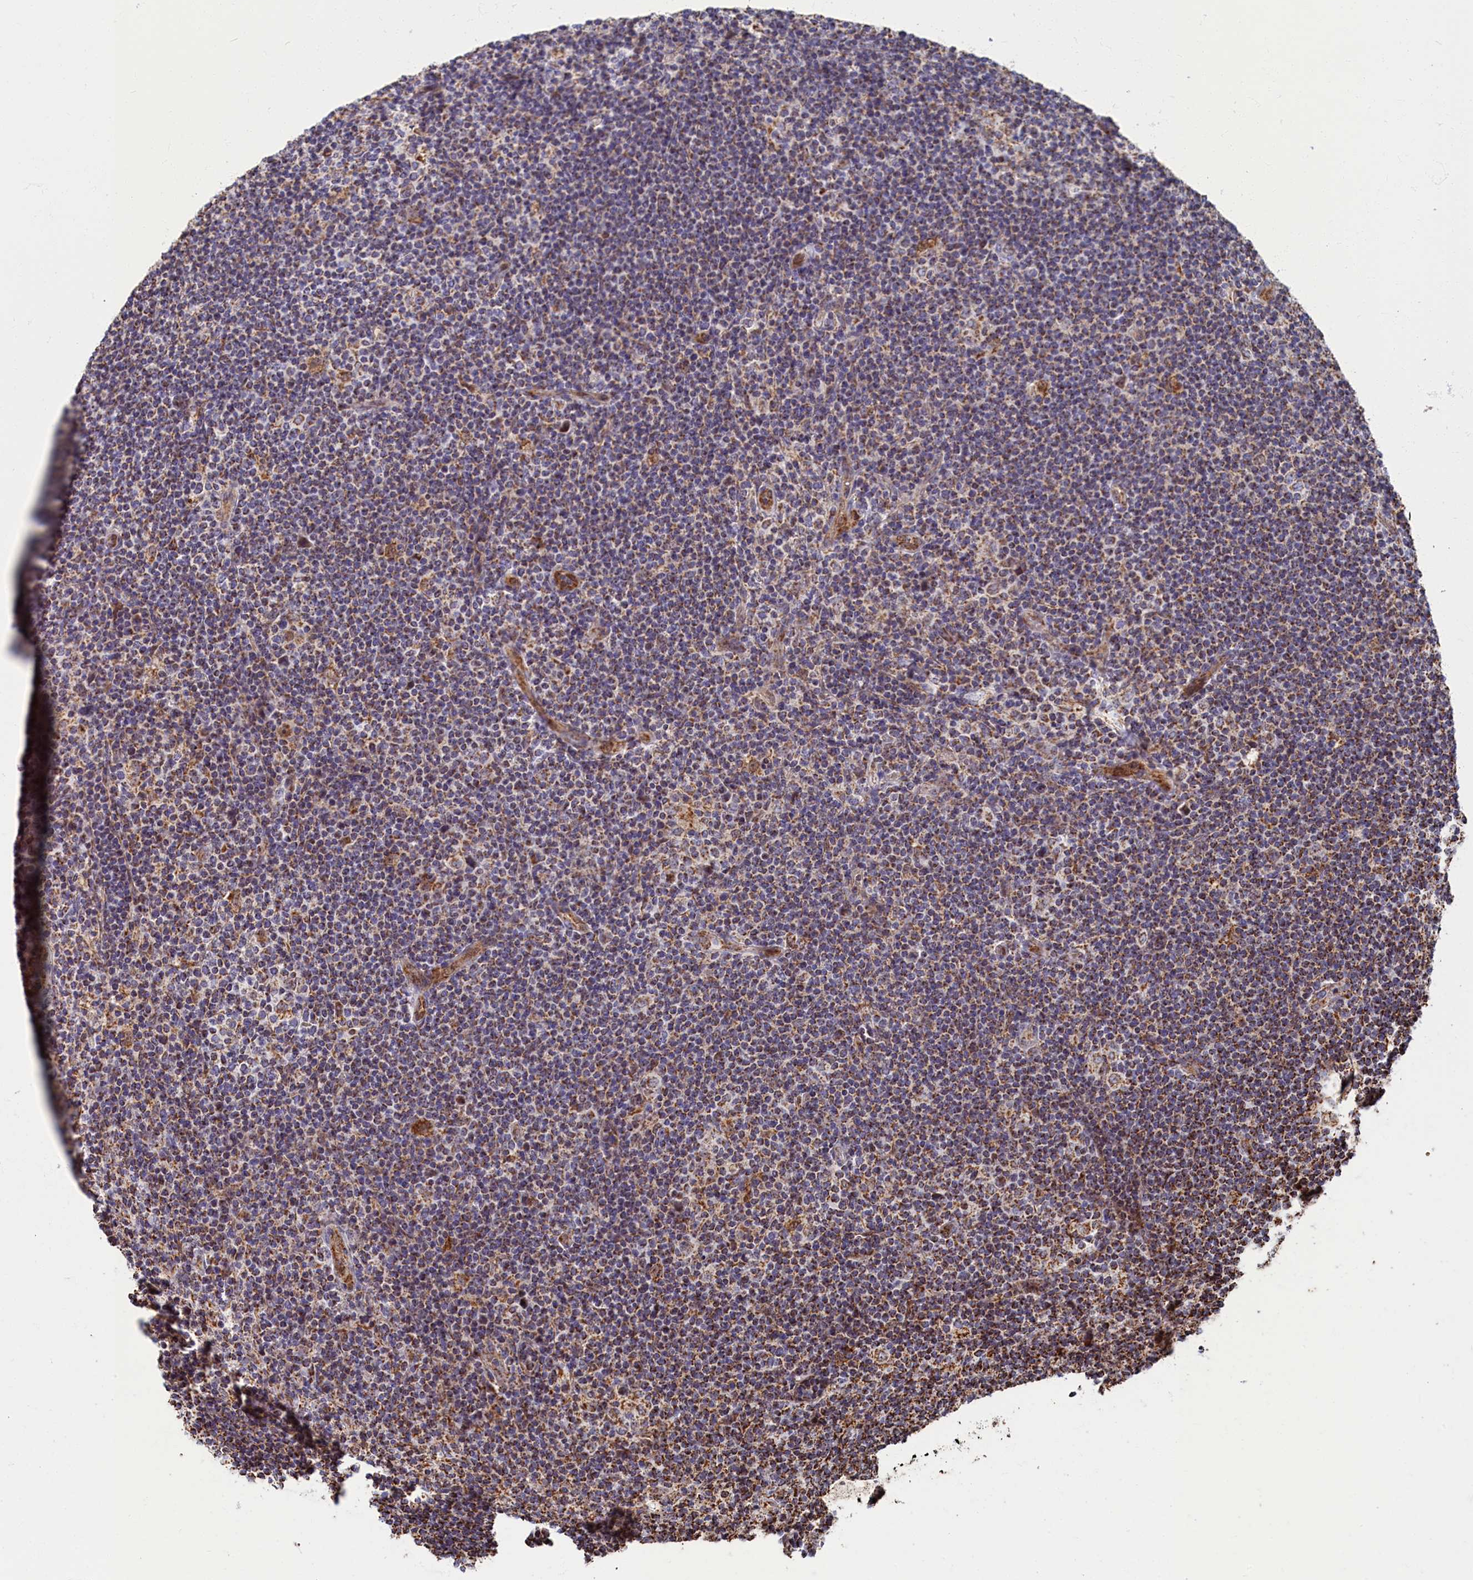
{"staining": {"intensity": "weak", "quantity": ">75%", "location": "cytoplasmic/membranous"}, "tissue": "lymphoma", "cell_type": "Tumor cells", "image_type": "cancer", "snomed": [{"axis": "morphology", "description": "Hodgkin's disease, NOS"}, {"axis": "topography", "description": "Lymph node"}], "caption": "Tumor cells show weak cytoplasmic/membranous positivity in about >75% of cells in Hodgkin's disease.", "gene": "SPR", "patient": {"sex": "female", "age": 57}}